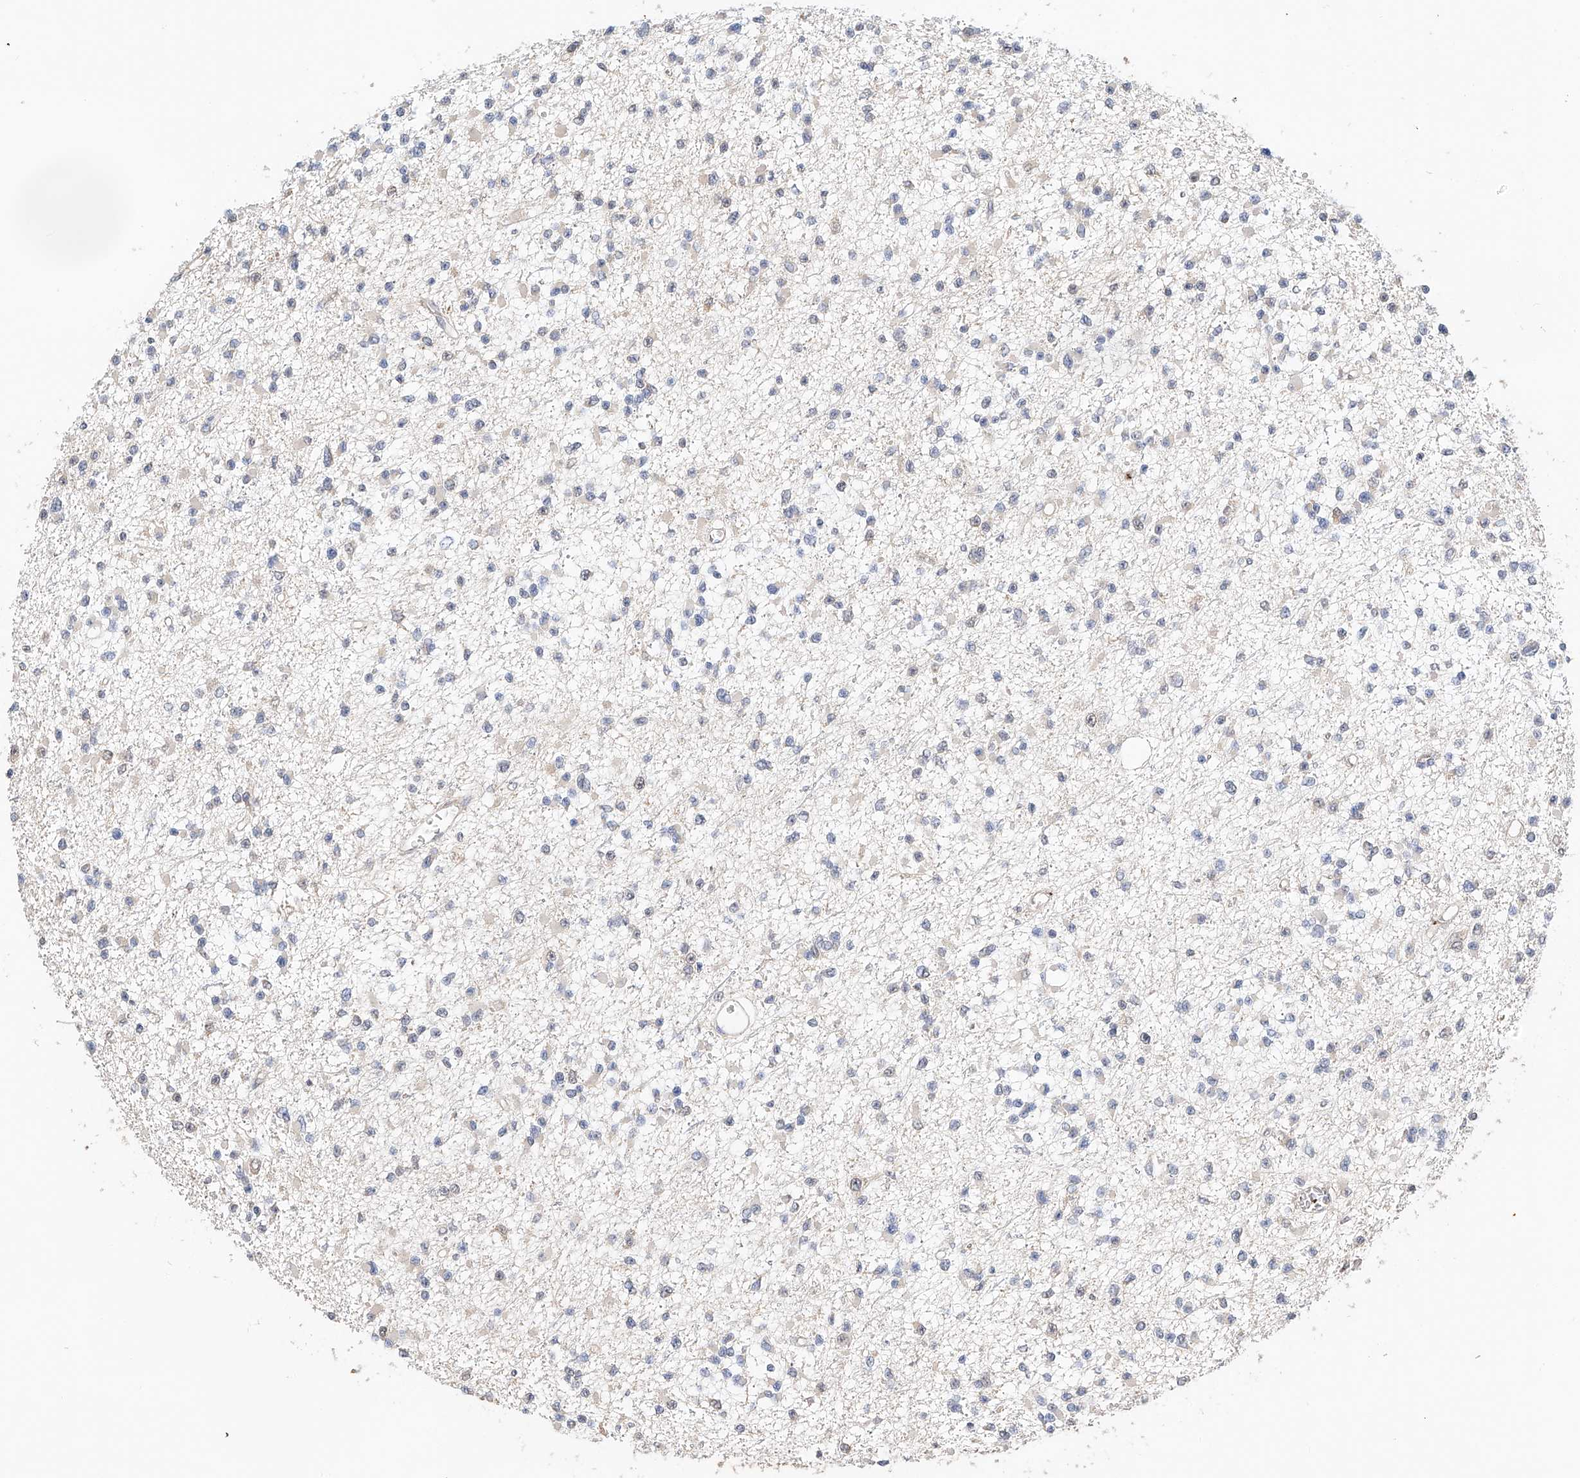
{"staining": {"intensity": "negative", "quantity": "none", "location": "none"}, "tissue": "glioma", "cell_type": "Tumor cells", "image_type": "cancer", "snomed": [{"axis": "morphology", "description": "Glioma, malignant, Low grade"}, {"axis": "topography", "description": "Brain"}], "caption": "IHC of malignant glioma (low-grade) shows no expression in tumor cells.", "gene": "ZFHX2", "patient": {"sex": "female", "age": 22}}